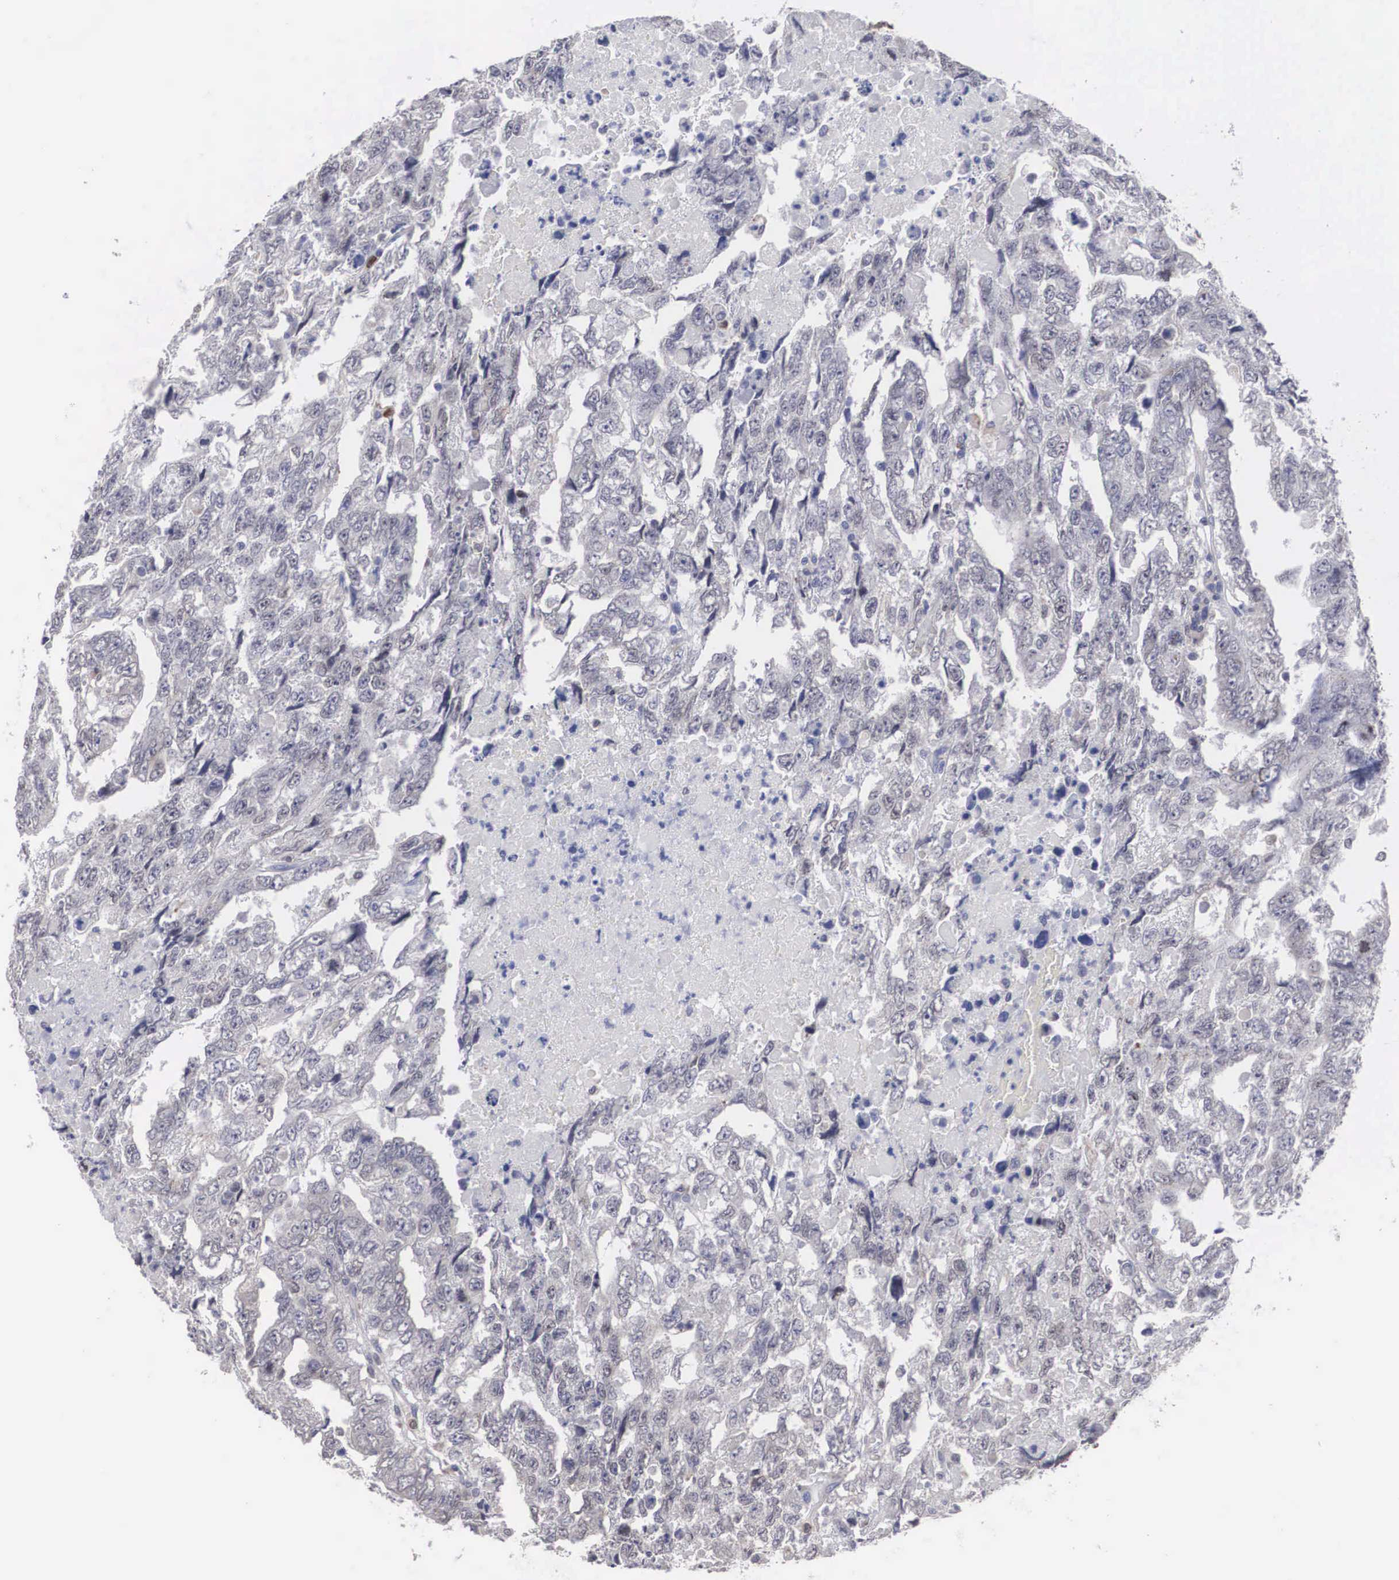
{"staining": {"intensity": "negative", "quantity": "none", "location": "none"}, "tissue": "testis cancer", "cell_type": "Tumor cells", "image_type": "cancer", "snomed": [{"axis": "morphology", "description": "Carcinoma, Embryonal, NOS"}, {"axis": "topography", "description": "Testis"}], "caption": "Tumor cells show no significant protein expression in testis cancer (embryonal carcinoma). The staining was performed using DAB (3,3'-diaminobenzidine) to visualize the protein expression in brown, while the nuclei were stained in blue with hematoxylin (Magnification: 20x).", "gene": "HMOX1", "patient": {"sex": "male", "age": 36}}